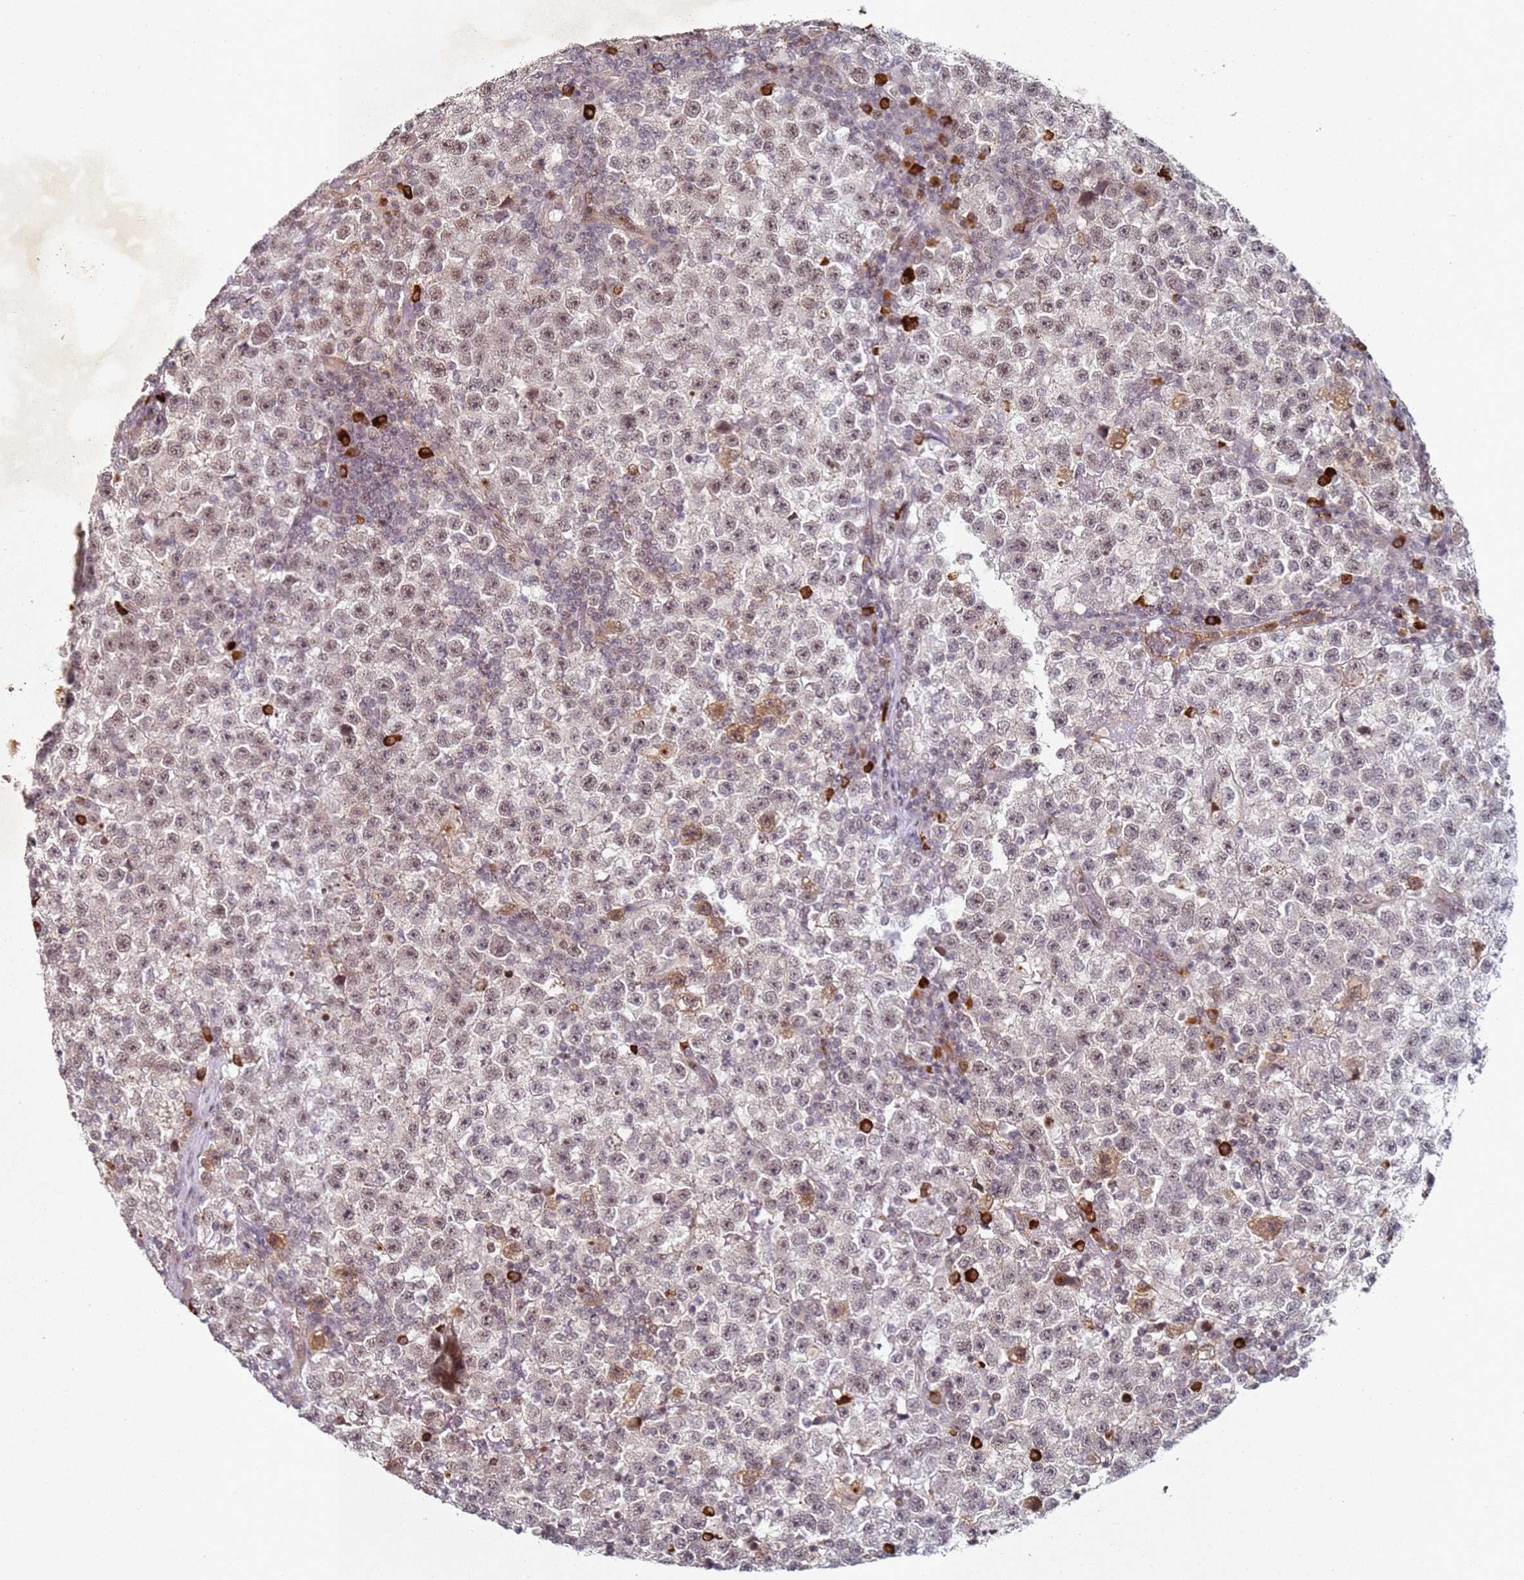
{"staining": {"intensity": "moderate", "quantity": ">75%", "location": "nuclear"}, "tissue": "testis cancer", "cell_type": "Tumor cells", "image_type": "cancer", "snomed": [{"axis": "morphology", "description": "Seminoma, NOS"}, {"axis": "topography", "description": "Testis"}], "caption": "Seminoma (testis) was stained to show a protein in brown. There is medium levels of moderate nuclear expression in about >75% of tumor cells. (Stains: DAB (3,3'-diaminobenzidine) in brown, nuclei in blue, Microscopy: brightfield microscopy at high magnification).", "gene": "ATF6B", "patient": {"sex": "male", "age": 22}}